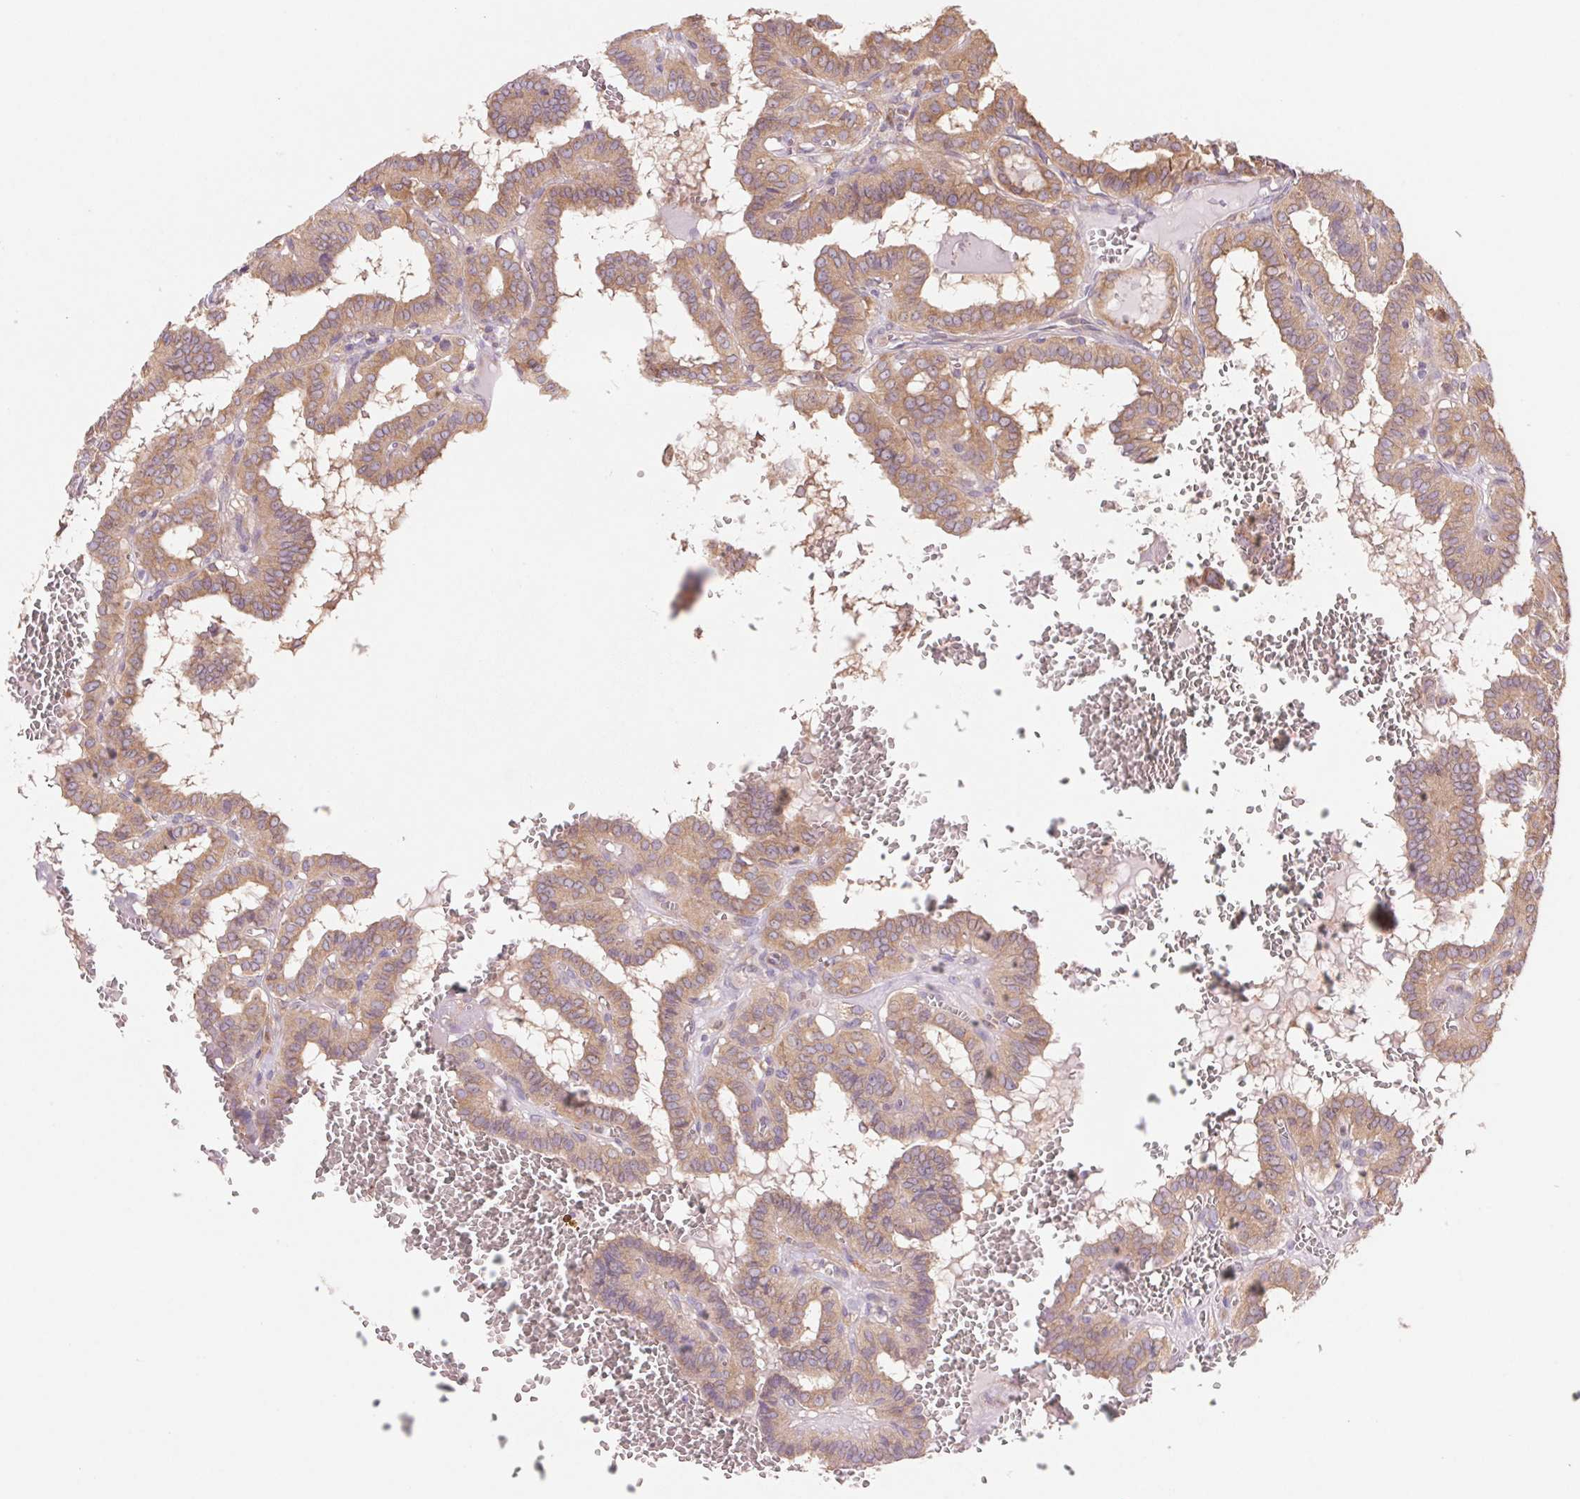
{"staining": {"intensity": "moderate", "quantity": ">75%", "location": "cytoplasmic/membranous"}, "tissue": "thyroid cancer", "cell_type": "Tumor cells", "image_type": "cancer", "snomed": [{"axis": "morphology", "description": "Papillary adenocarcinoma, NOS"}, {"axis": "topography", "description": "Thyroid gland"}], "caption": "A brown stain highlights moderate cytoplasmic/membranous positivity of a protein in human papillary adenocarcinoma (thyroid) tumor cells.", "gene": "RAB1A", "patient": {"sex": "female", "age": 21}}